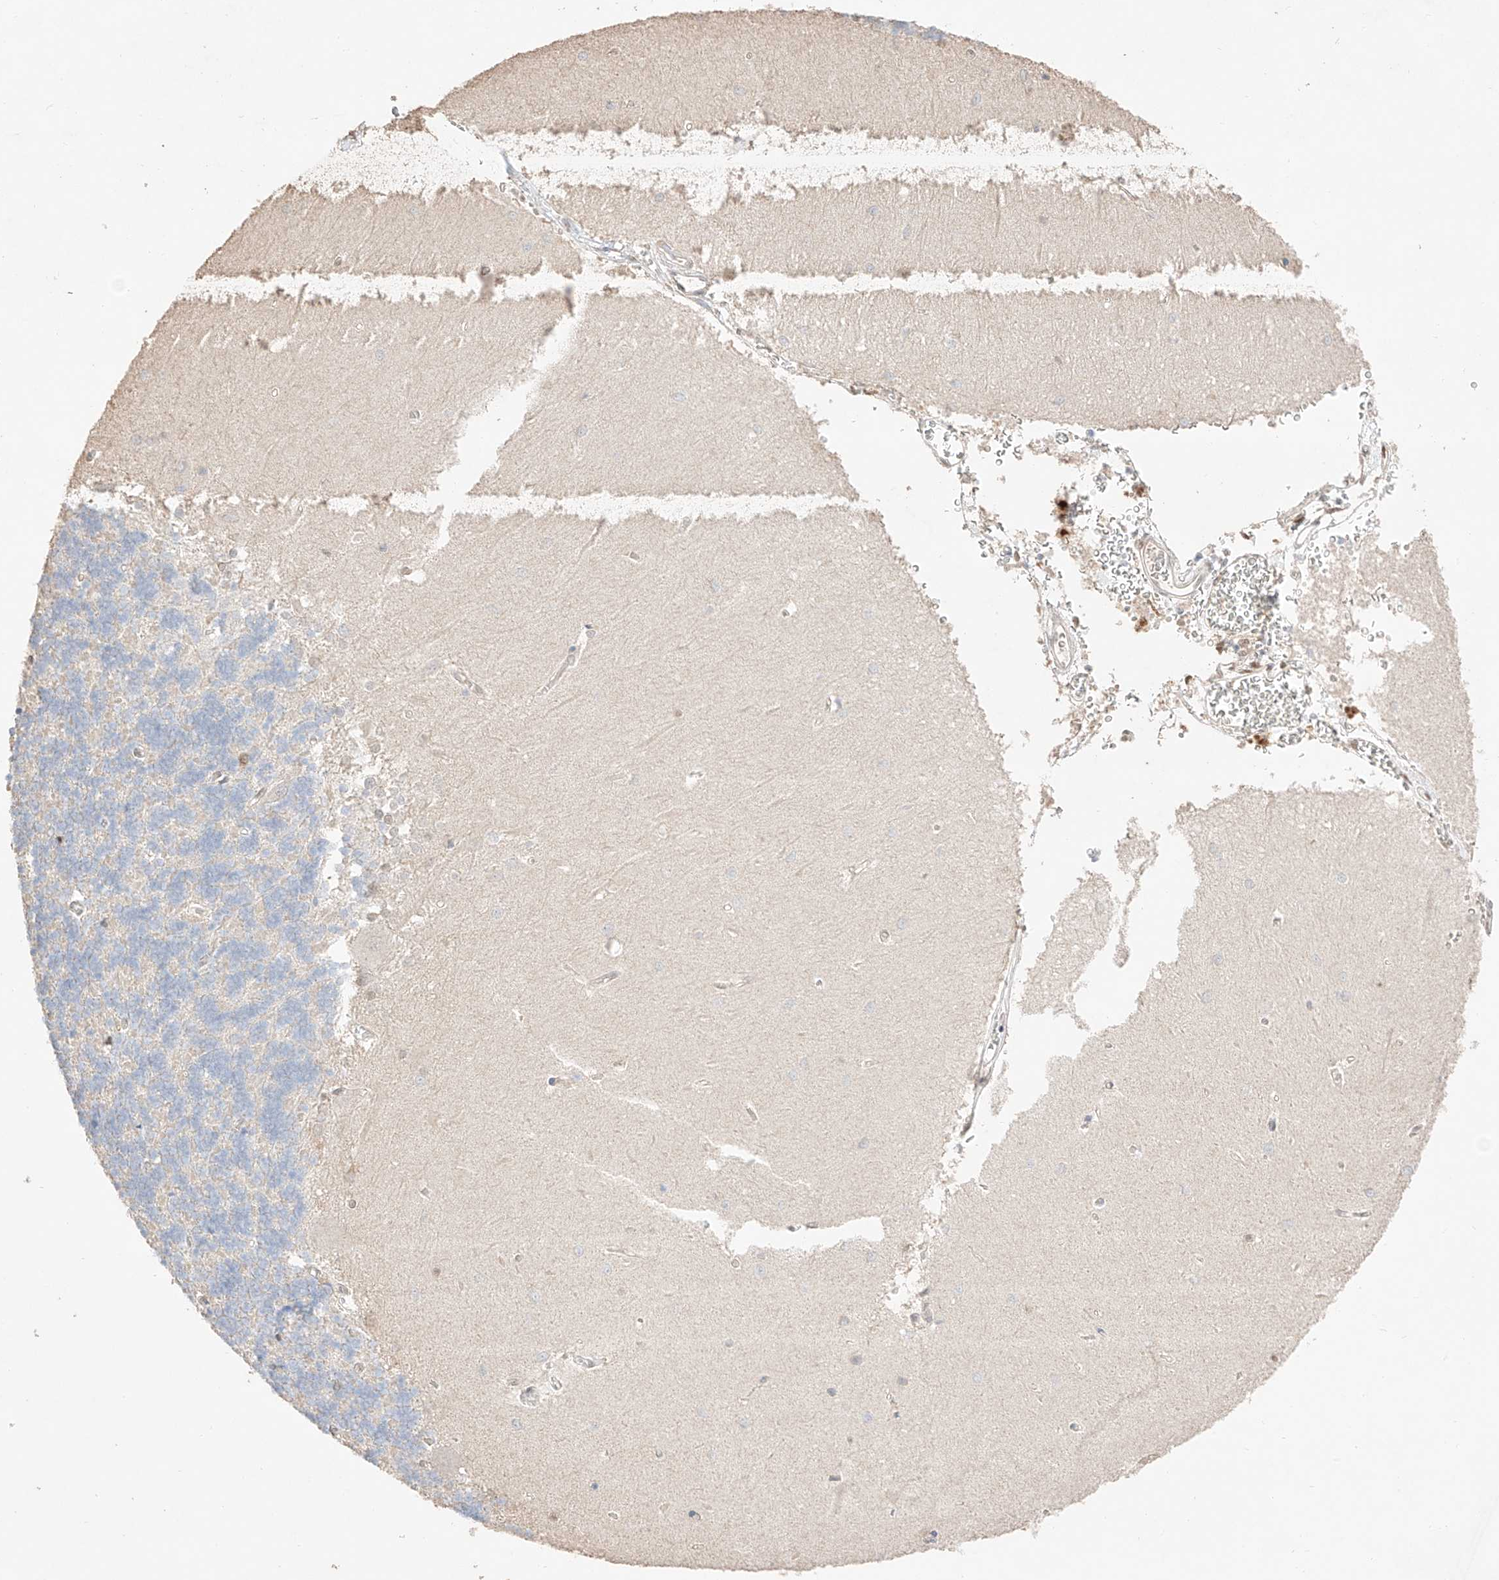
{"staining": {"intensity": "negative", "quantity": "none", "location": "none"}, "tissue": "cerebellum", "cell_type": "Cells in granular layer", "image_type": "normal", "snomed": [{"axis": "morphology", "description": "Normal tissue, NOS"}, {"axis": "topography", "description": "Cerebellum"}], "caption": "Protein analysis of normal cerebellum shows no significant positivity in cells in granular layer. The staining was performed using DAB to visualize the protein expression in brown, while the nuclei were stained in blue with hematoxylin (Magnification: 20x).", "gene": "APIP", "patient": {"sex": "male", "age": 37}}